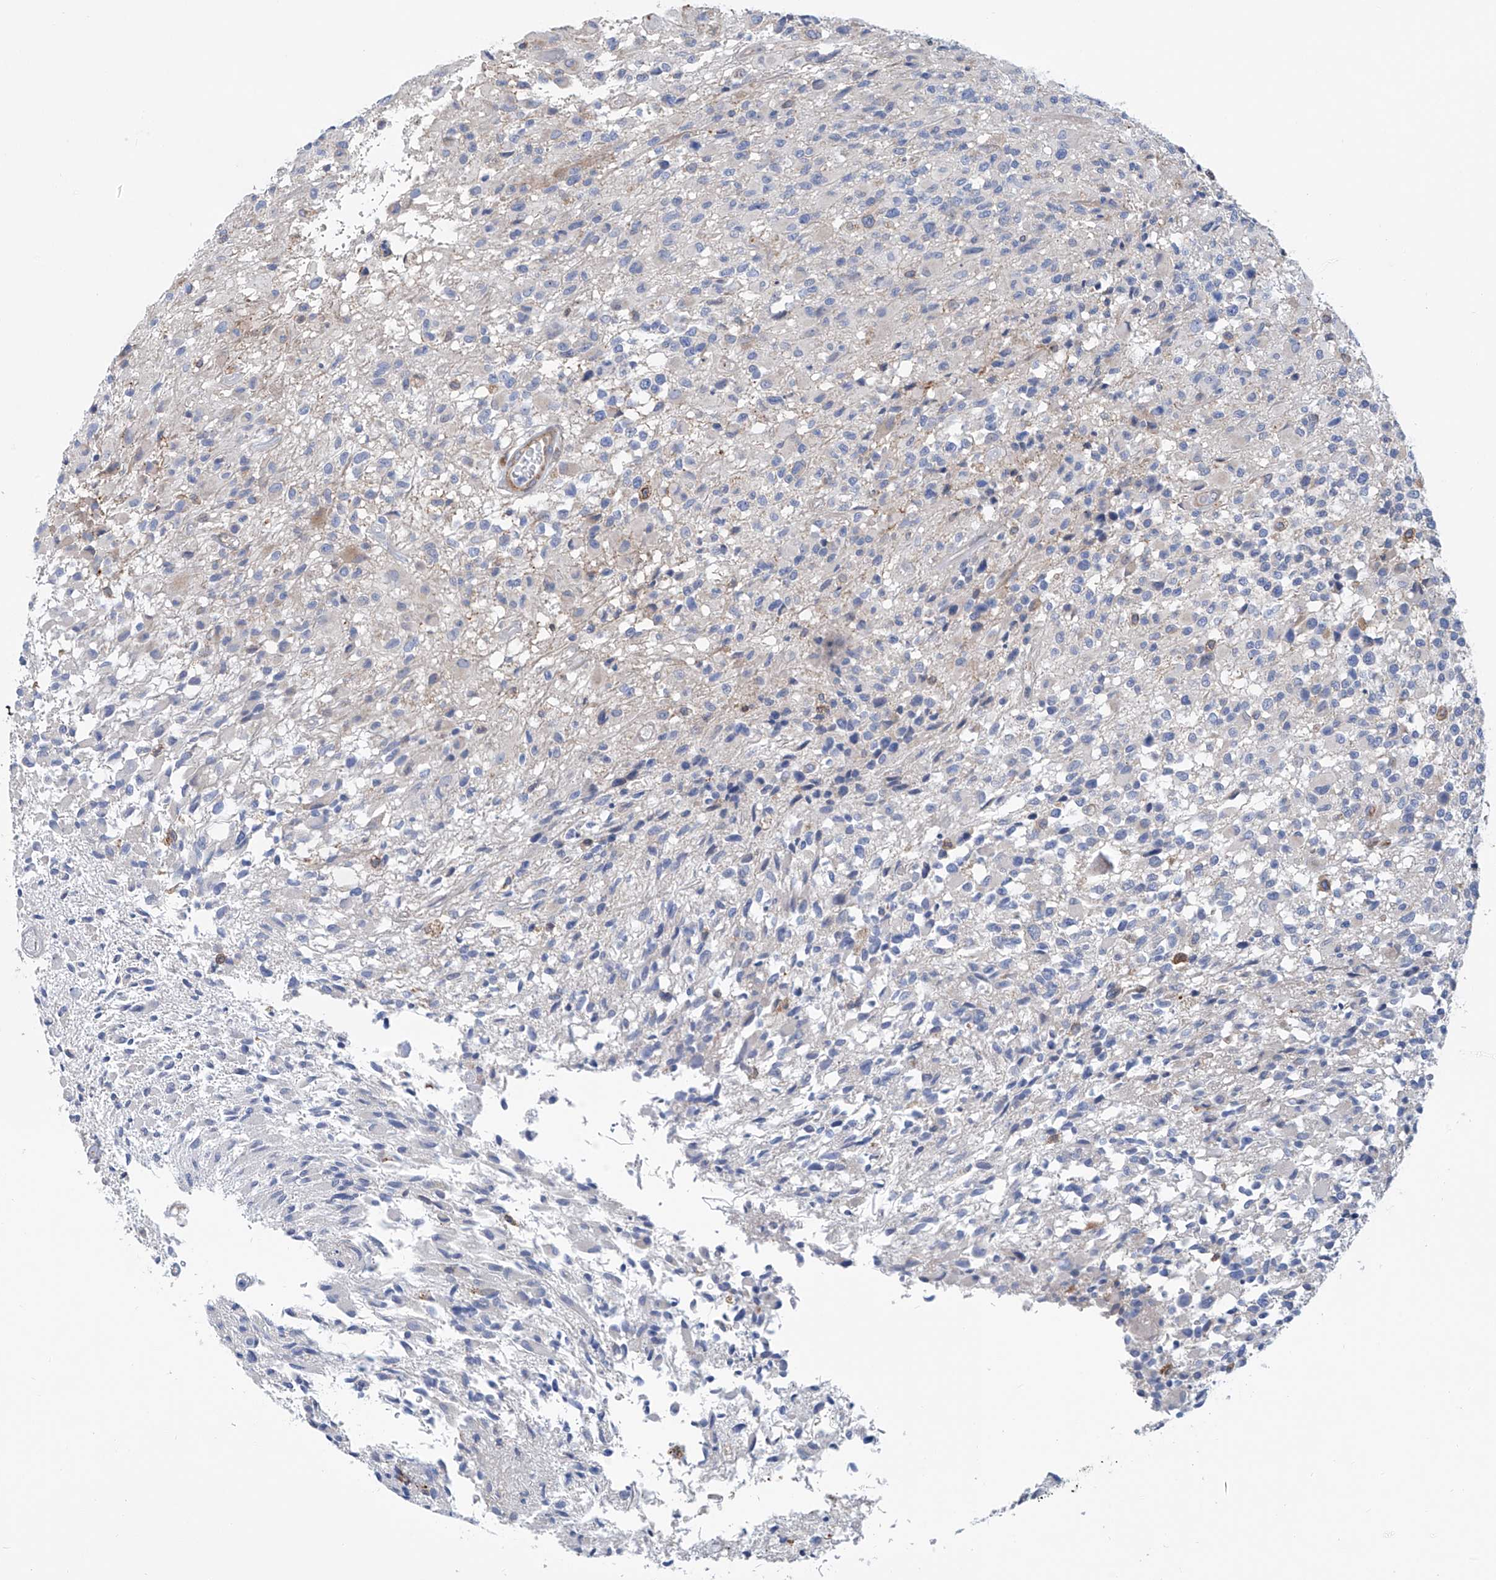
{"staining": {"intensity": "negative", "quantity": "none", "location": "none"}, "tissue": "glioma", "cell_type": "Tumor cells", "image_type": "cancer", "snomed": [{"axis": "morphology", "description": "Glioma, malignant, High grade"}, {"axis": "morphology", "description": "Glioblastoma, NOS"}, {"axis": "topography", "description": "Brain"}], "caption": "IHC photomicrograph of neoplastic tissue: glioblastoma stained with DAB (3,3'-diaminobenzidine) exhibits no significant protein expression in tumor cells. (DAB immunohistochemistry visualized using brightfield microscopy, high magnification).", "gene": "TNN", "patient": {"sex": "male", "age": 60}}